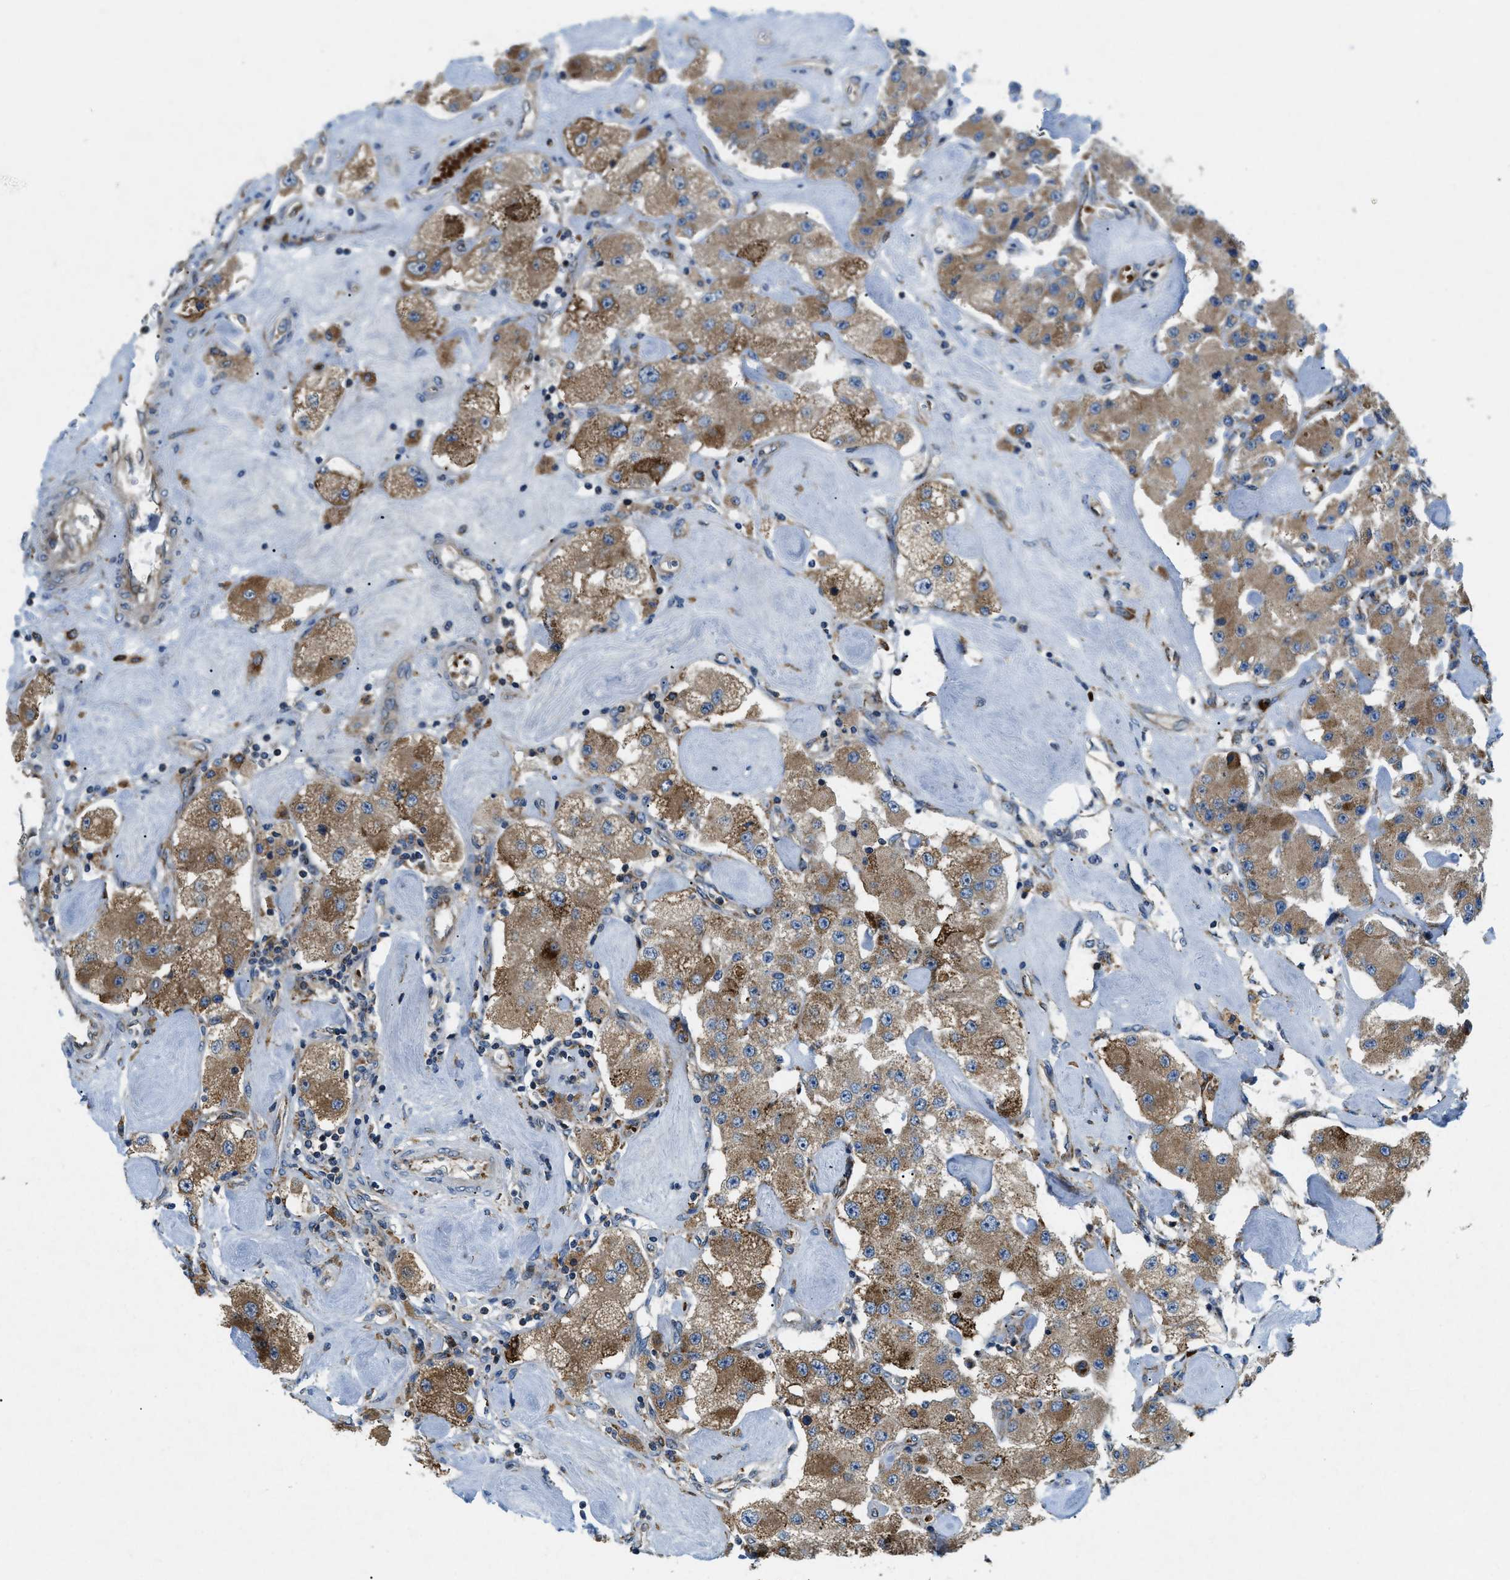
{"staining": {"intensity": "moderate", "quantity": ">75%", "location": "cytoplasmic/membranous"}, "tissue": "carcinoid", "cell_type": "Tumor cells", "image_type": "cancer", "snomed": [{"axis": "morphology", "description": "Carcinoid, malignant, NOS"}, {"axis": "topography", "description": "Pancreas"}], "caption": "Moderate cytoplasmic/membranous expression is seen in about >75% of tumor cells in carcinoid. The staining was performed using DAB, with brown indicating positive protein expression. Nuclei are stained blue with hematoxylin.", "gene": "CSPG4", "patient": {"sex": "male", "age": 41}}